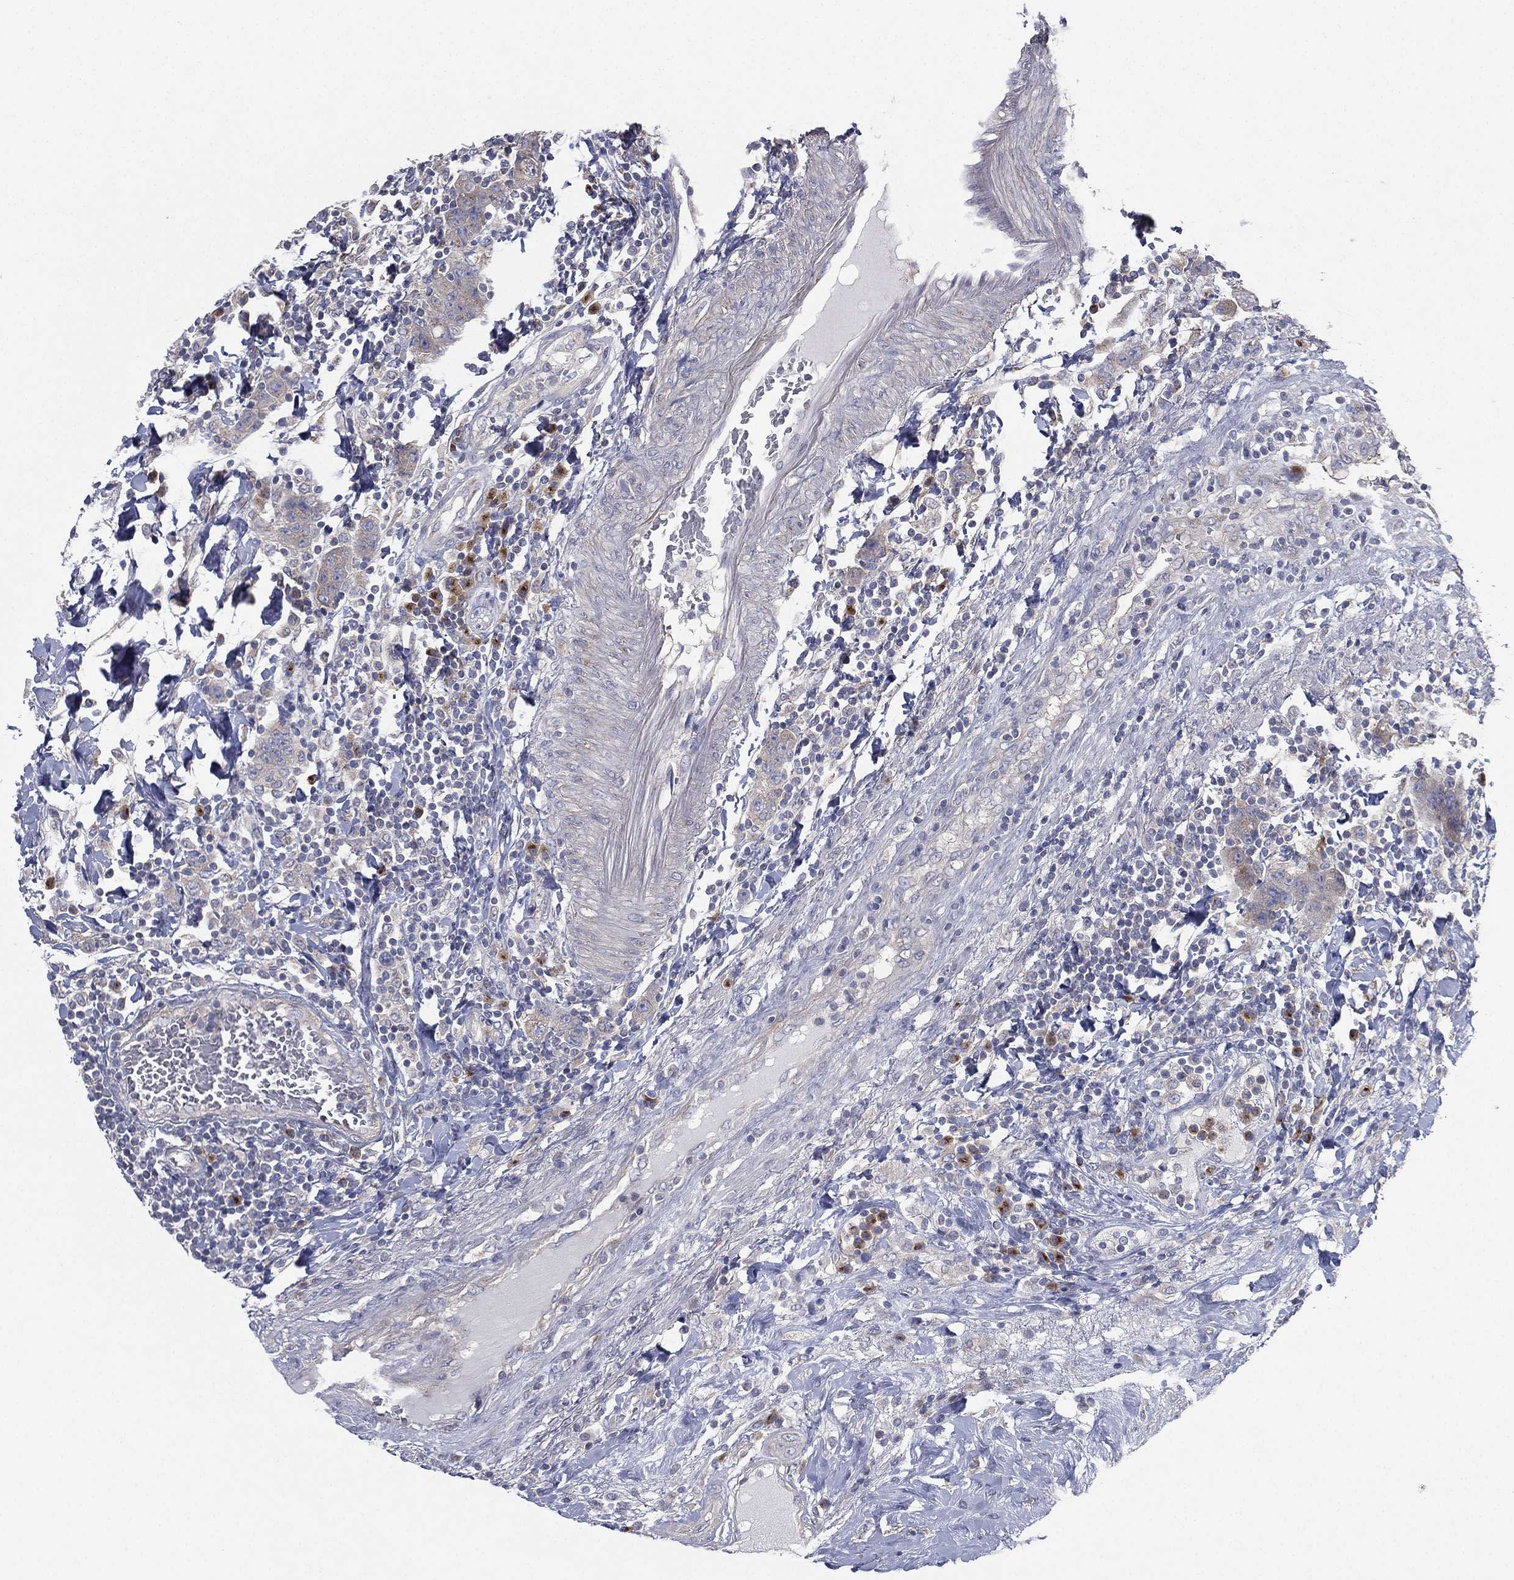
{"staining": {"intensity": "negative", "quantity": "none", "location": "none"}, "tissue": "colorectal cancer", "cell_type": "Tumor cells", "image_type": "cancer", "snomed": [{"axis": "morphology", "description": "Adenocarcinoma, NOS"}, {"axis": "topography", "description": "Colon"}], "caption": "The photomicrograph displays no staining of tumor cells in colorectal adenocarcinoma.", "gene": "ATP8A2", "patient": {"sex": "female", "age": 48}}